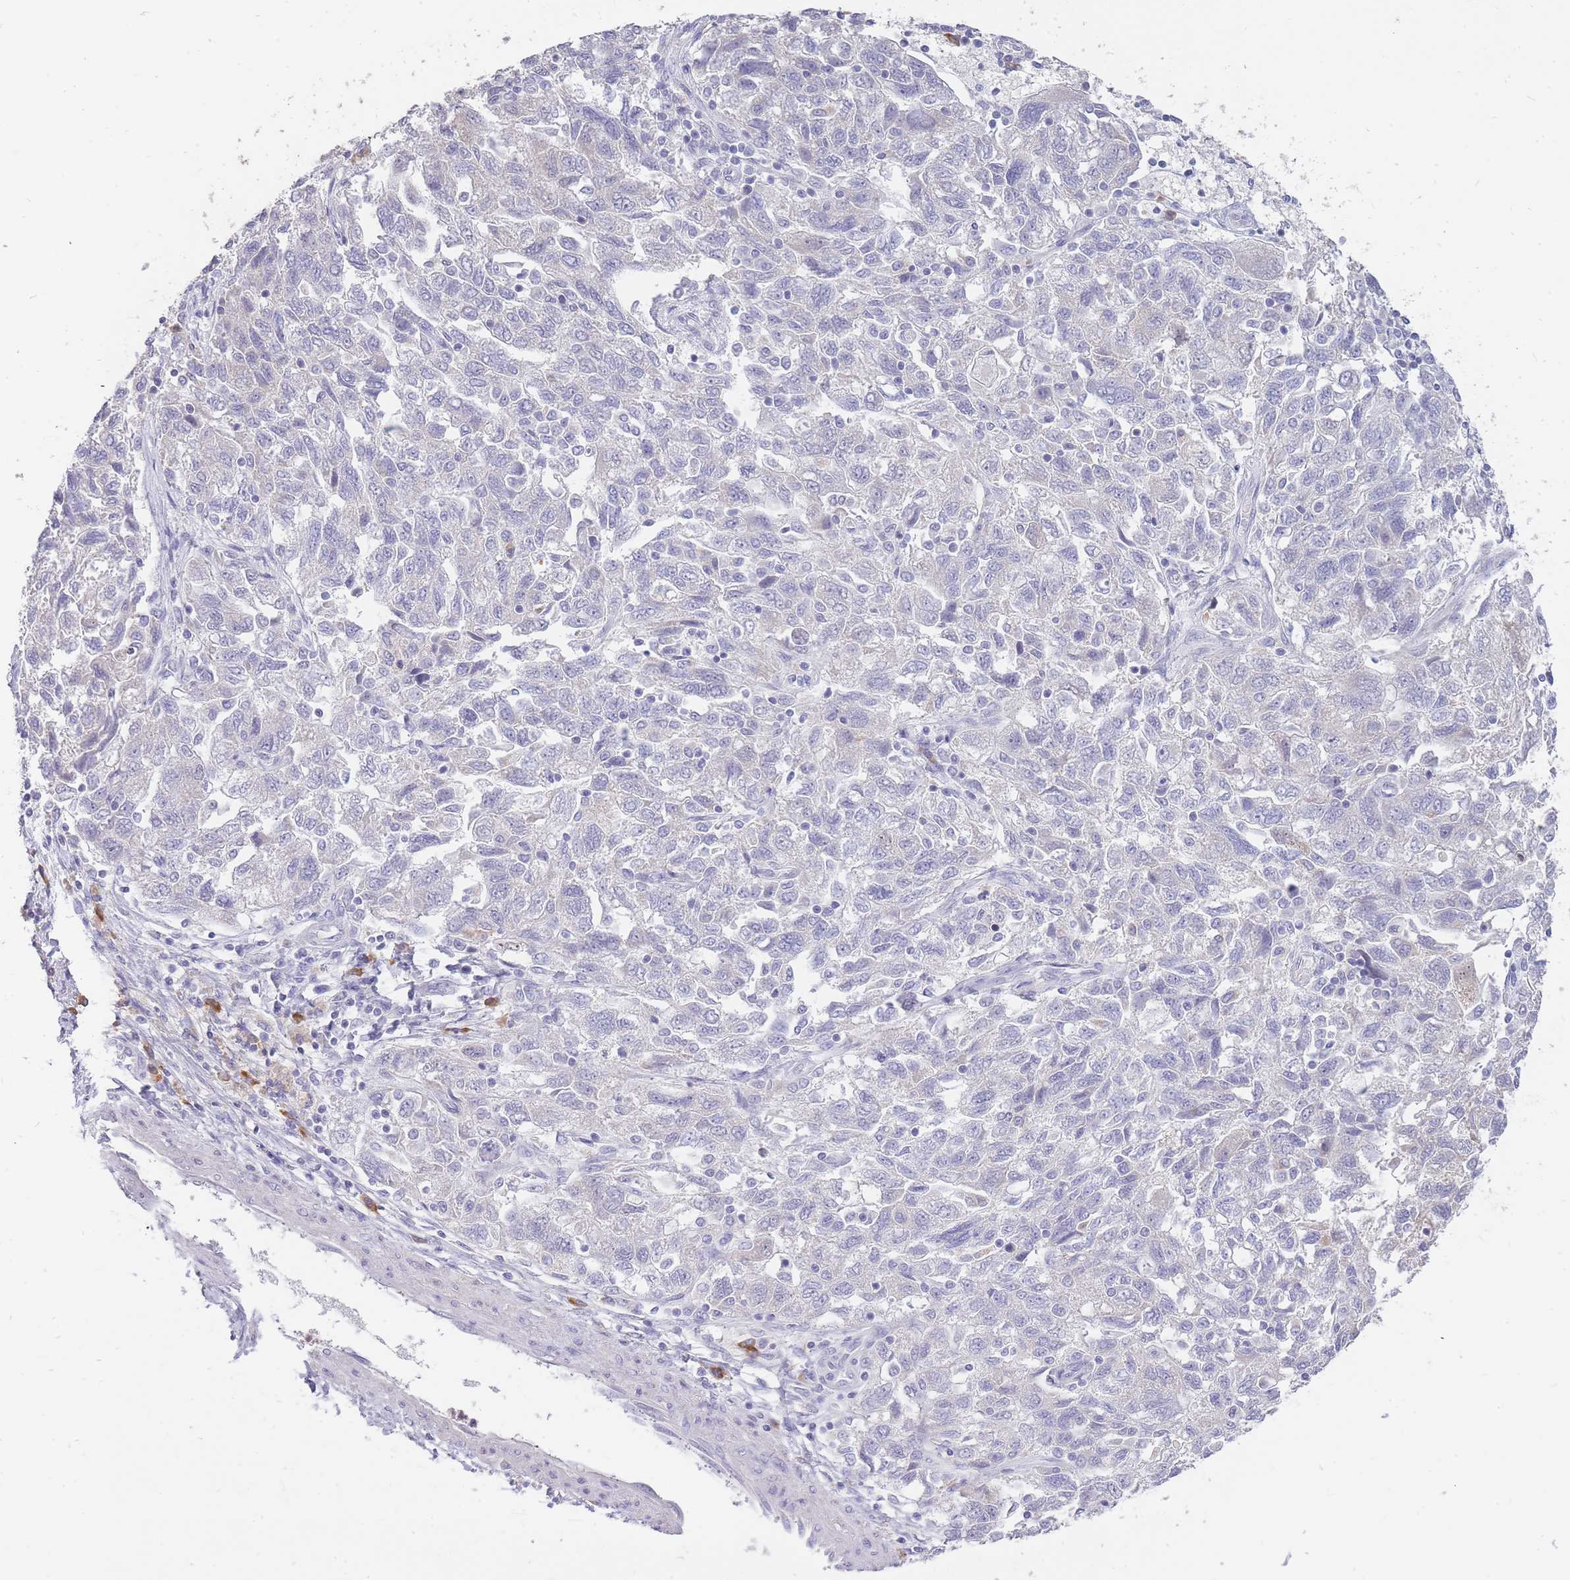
{"staining": {"intensity": "negative", "quantity": "none", "location": "none"}, "tissue": "ovarian cancer", "cell_type": "Tumor cells", "image_type": "cancer", "snomed": [{"axis": "morphology", "description": "Carcinoma, NOS"}, {"axis": "morphology", "description": "Cystadenocarcinoma, serous, NOS"}, {"axis": "topography", "description": "Ovary"}], "caption": "Immunohistochemical staining of ovarian serous cystadenocarcinoma shows no significant expression in tumor cells. The staining was performed using DAB (3,3'-diaminobenzidine) to visualize the protein expression in brown, while the nuclei were stained in blue with hematoxylin (Magnification: 20x).", "gene": "FRG2C", "patient": {"sex": "female", "age": 69}}